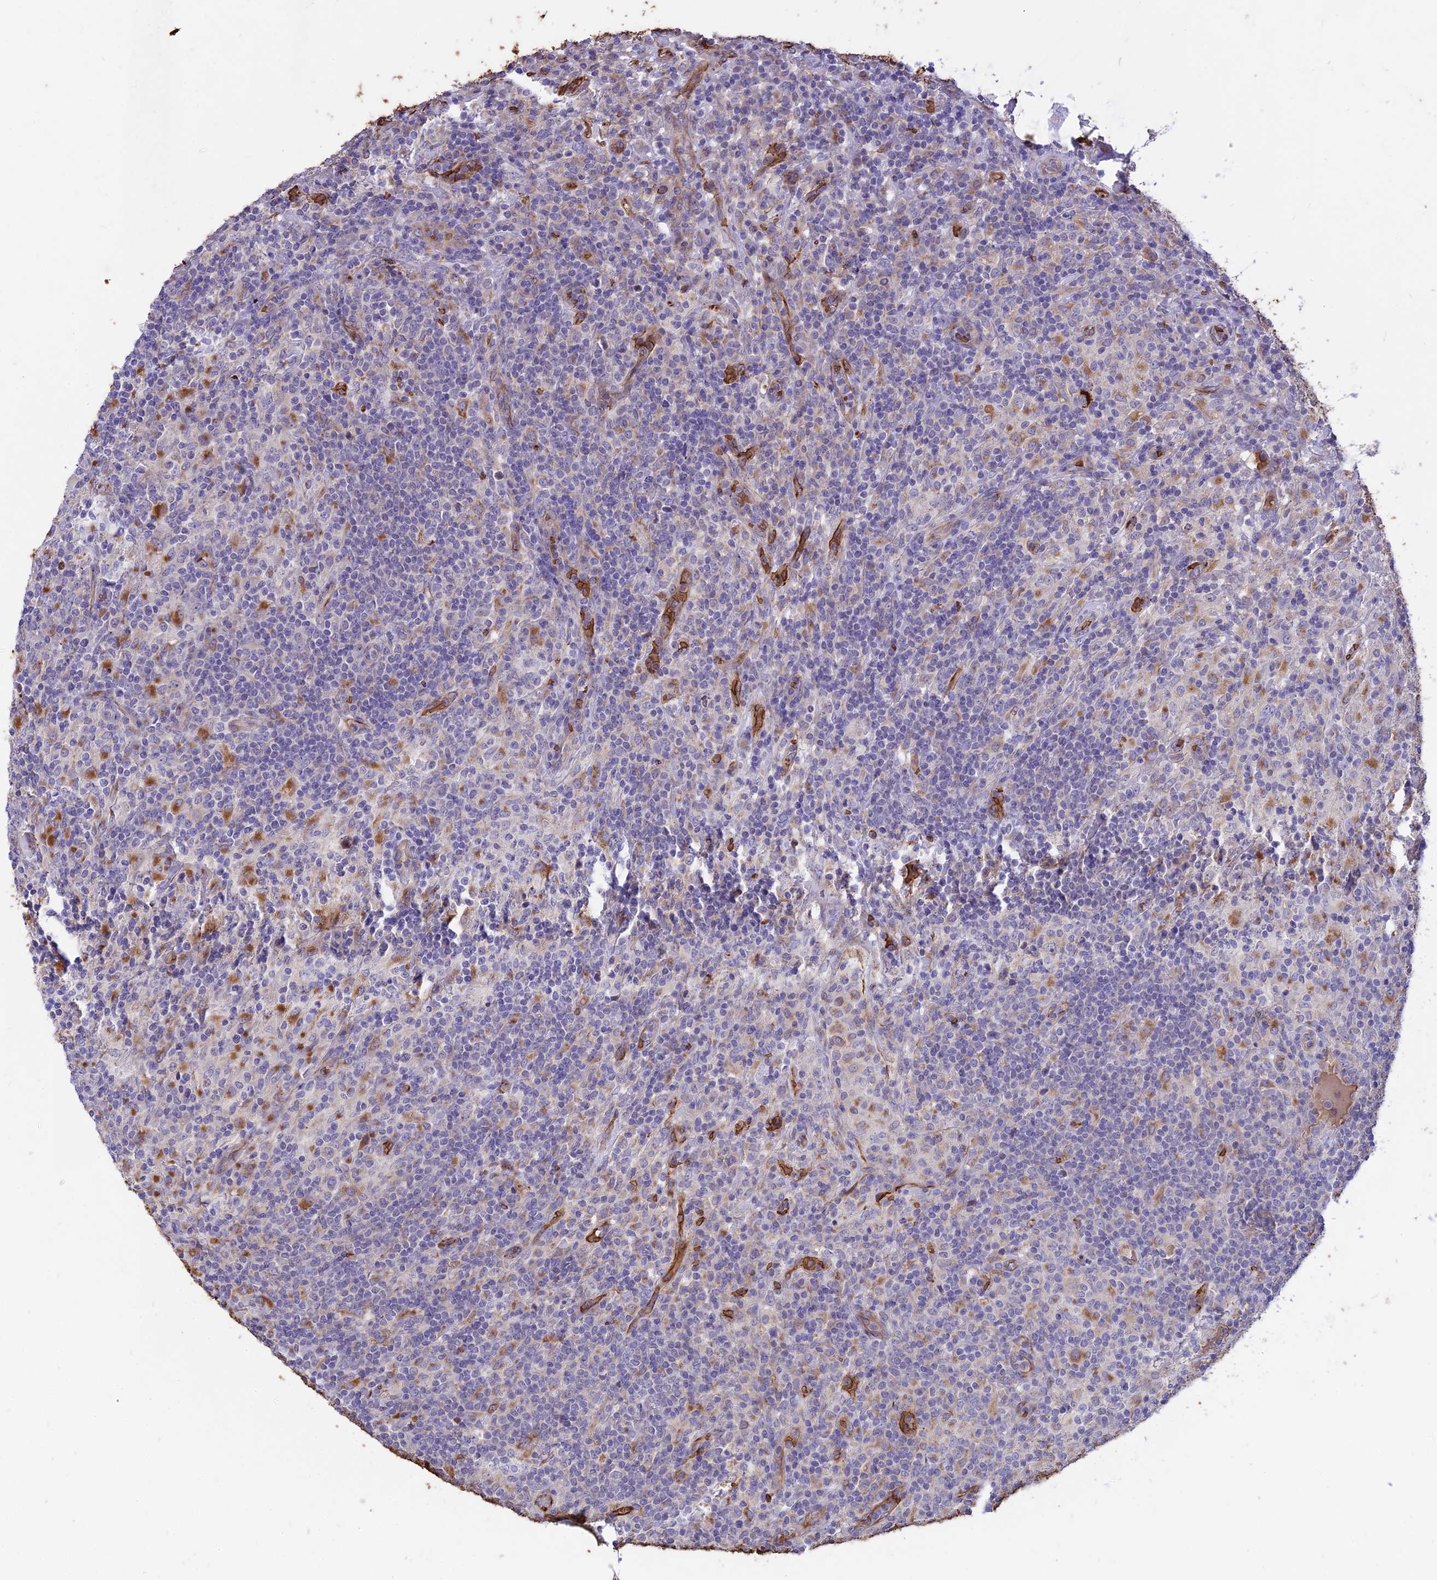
{"staining": {"intensity": "weak", "quantity": "<25%", "location": "cytoplasmic/membranous"}, "tissue": "lymphoma", "cell_type": "Tumor cells", "image_type": "cancer", "snomed": [{"axis": "morphology", "description": "Hodgkin's disease, NOS"}, {"axis": "topography", "description": "Lymph node"}], "caption": "This micrograph is of Hodgkin's disease stained with immunohistochemistry (IHC) to label a protein in brown with the nuclei are counter-stained blue. There is no expression in tumor cells.", "gene": "TTC4", "patient": {"sex": "male", "age": 70}}